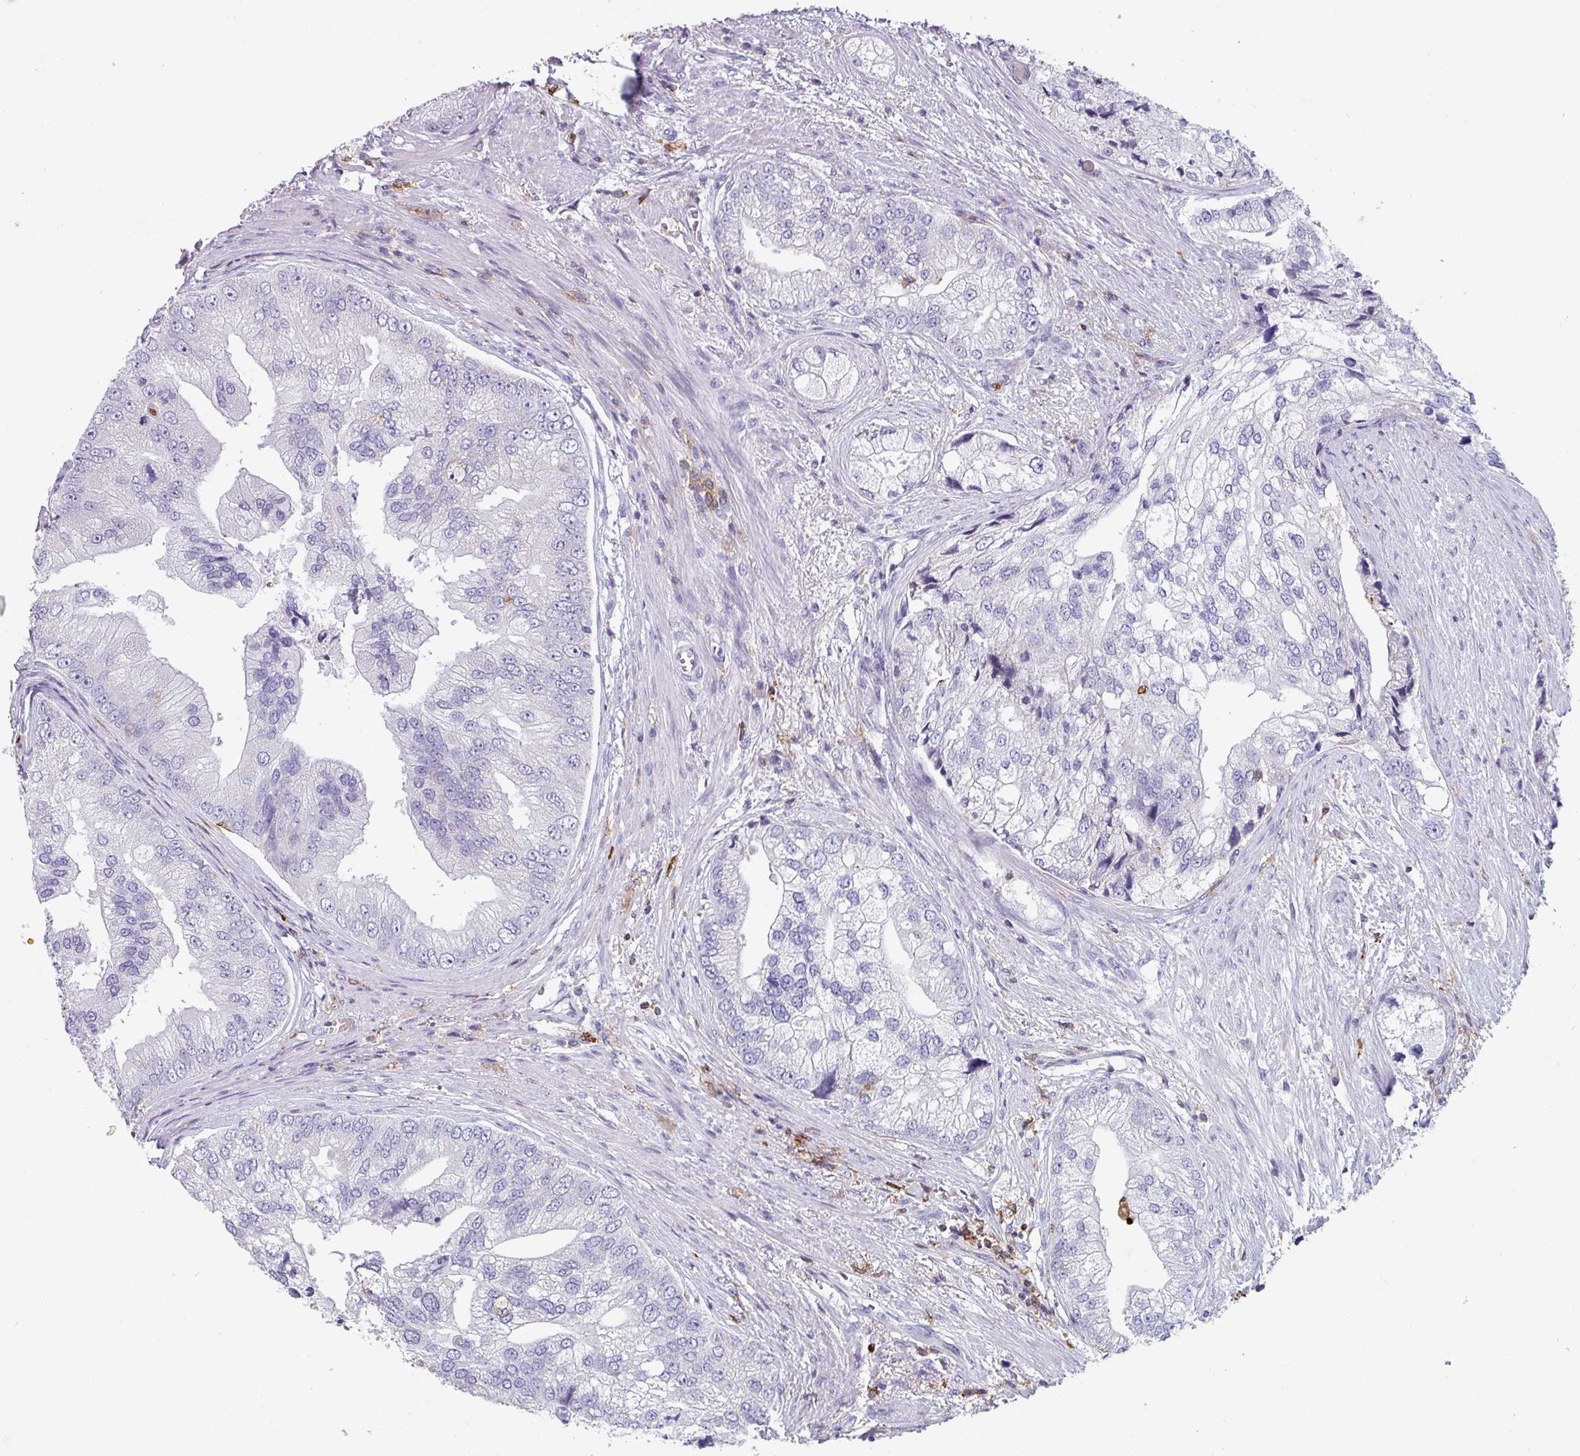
{"staining": {"intensity": "negative", "quantity": "none", "location": "none"}, "tissue": "prostate cancer", "cell_type": "Tumor cells", "image_type": "cancer", "snomed": [{"axis": "morphology", "description": "Adenocarcinoma, High grade"}, {"axis": "topography", "description": "Prostate"}], "caption": "Prostate cancer stained for a protein using immunohistochemistry (IHC) displays no expression tumor cells.", "gene": "EXOSC5", "patient": {"sex": "male", "age": 70}}